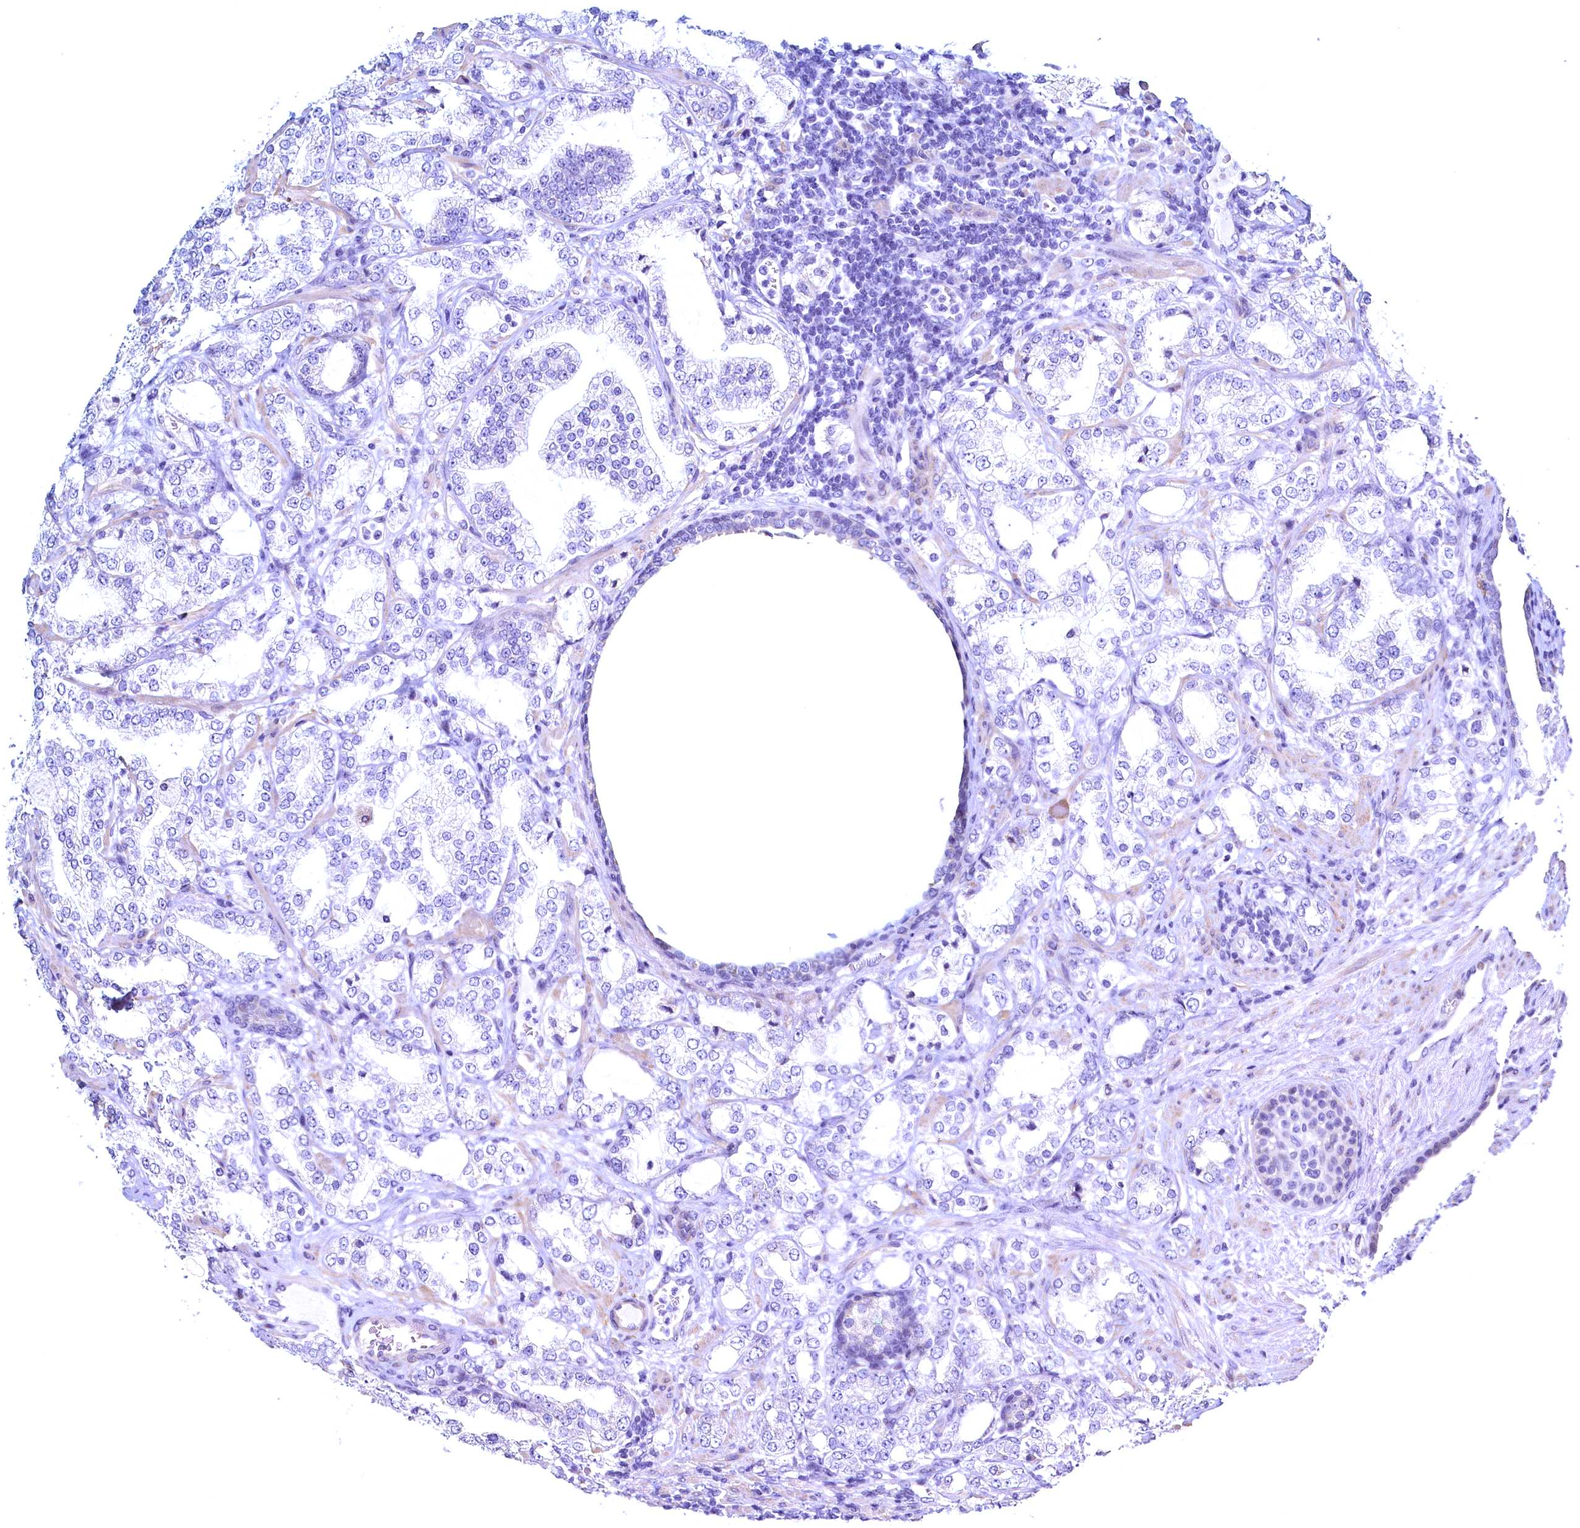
{"staining": {"intensity": "negative", "quantity": "none", "location": "none"}, "tissue": "prostate cancer", "cell_type": "Tumor cells", "image_type": "cancer", "snomed": [{"axis": "morphology", "description": "Adenocarcinoma, High grade"}, {"axis": "topography", "description": "Prostate"}], "caption": "Immunohistochemical staining of human prostate cancer (high-grade adenocarcinoma) demonstrates no significant positivity in tumor cells.", "gene": "MAP1LC3A", "patient": {"sex": "male", "age": 64}}